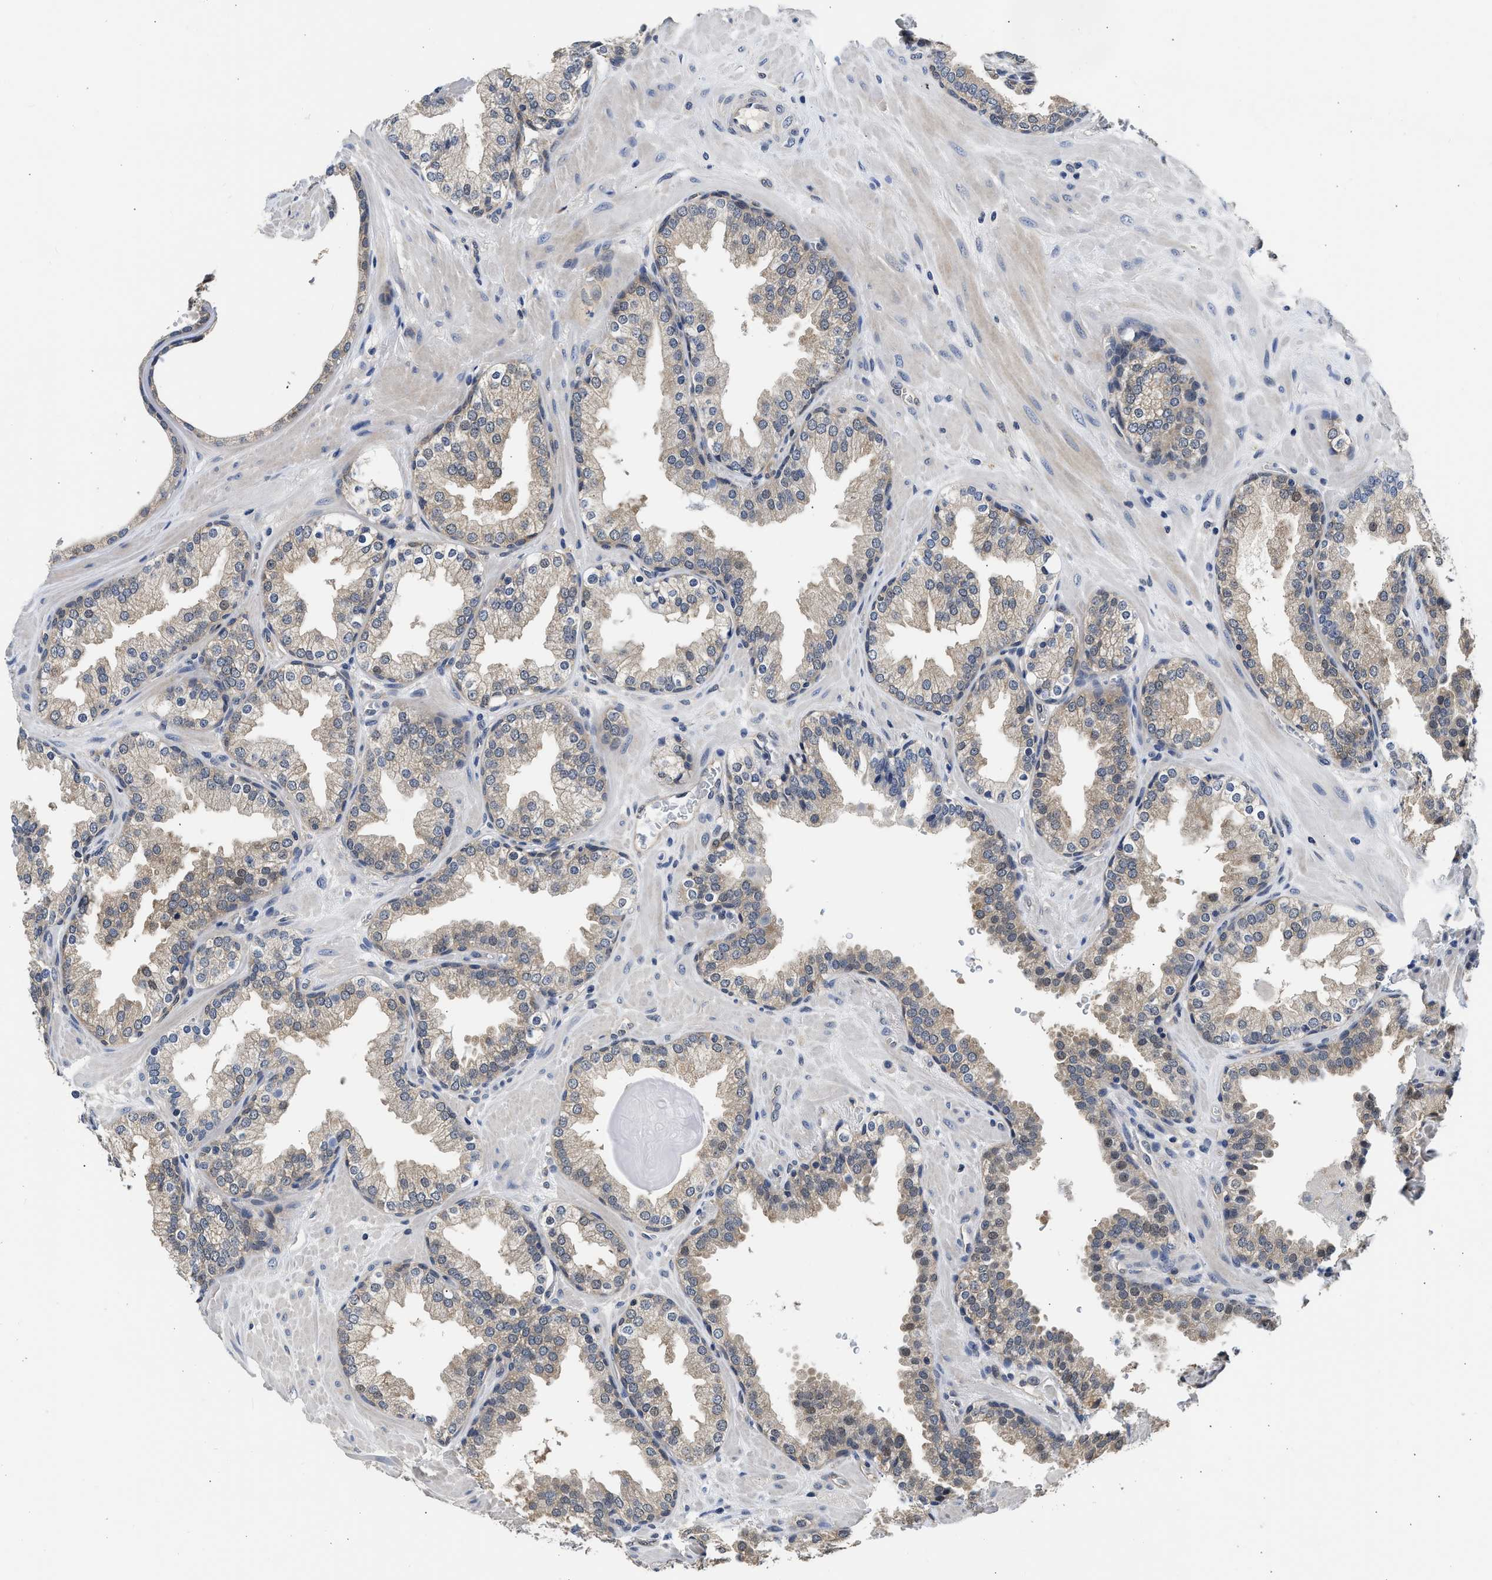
{"staining": {"intensity": "moderate", "quantity": "<25%", "location": "cytoplasmic/membranous,nuclear"}, "tissue": "prostate", "cell_type": "Glandular cells", "image_type": "normal", "snomed": [{"axis": "morphology", "description": "Normal tissue, NOS"}, {"axis": "topography", "description": "Prostate"}], "caption": "Immunohistochemistry histopathology image of normal prostate stained for a protein (brown), which demonstrates low levels of moderate cytoplasmic/membranous,nuclear staining in approximately <25% of glandular cells.", "gene": "XPO5", "patient": {"sex": "male", "age": 51}}